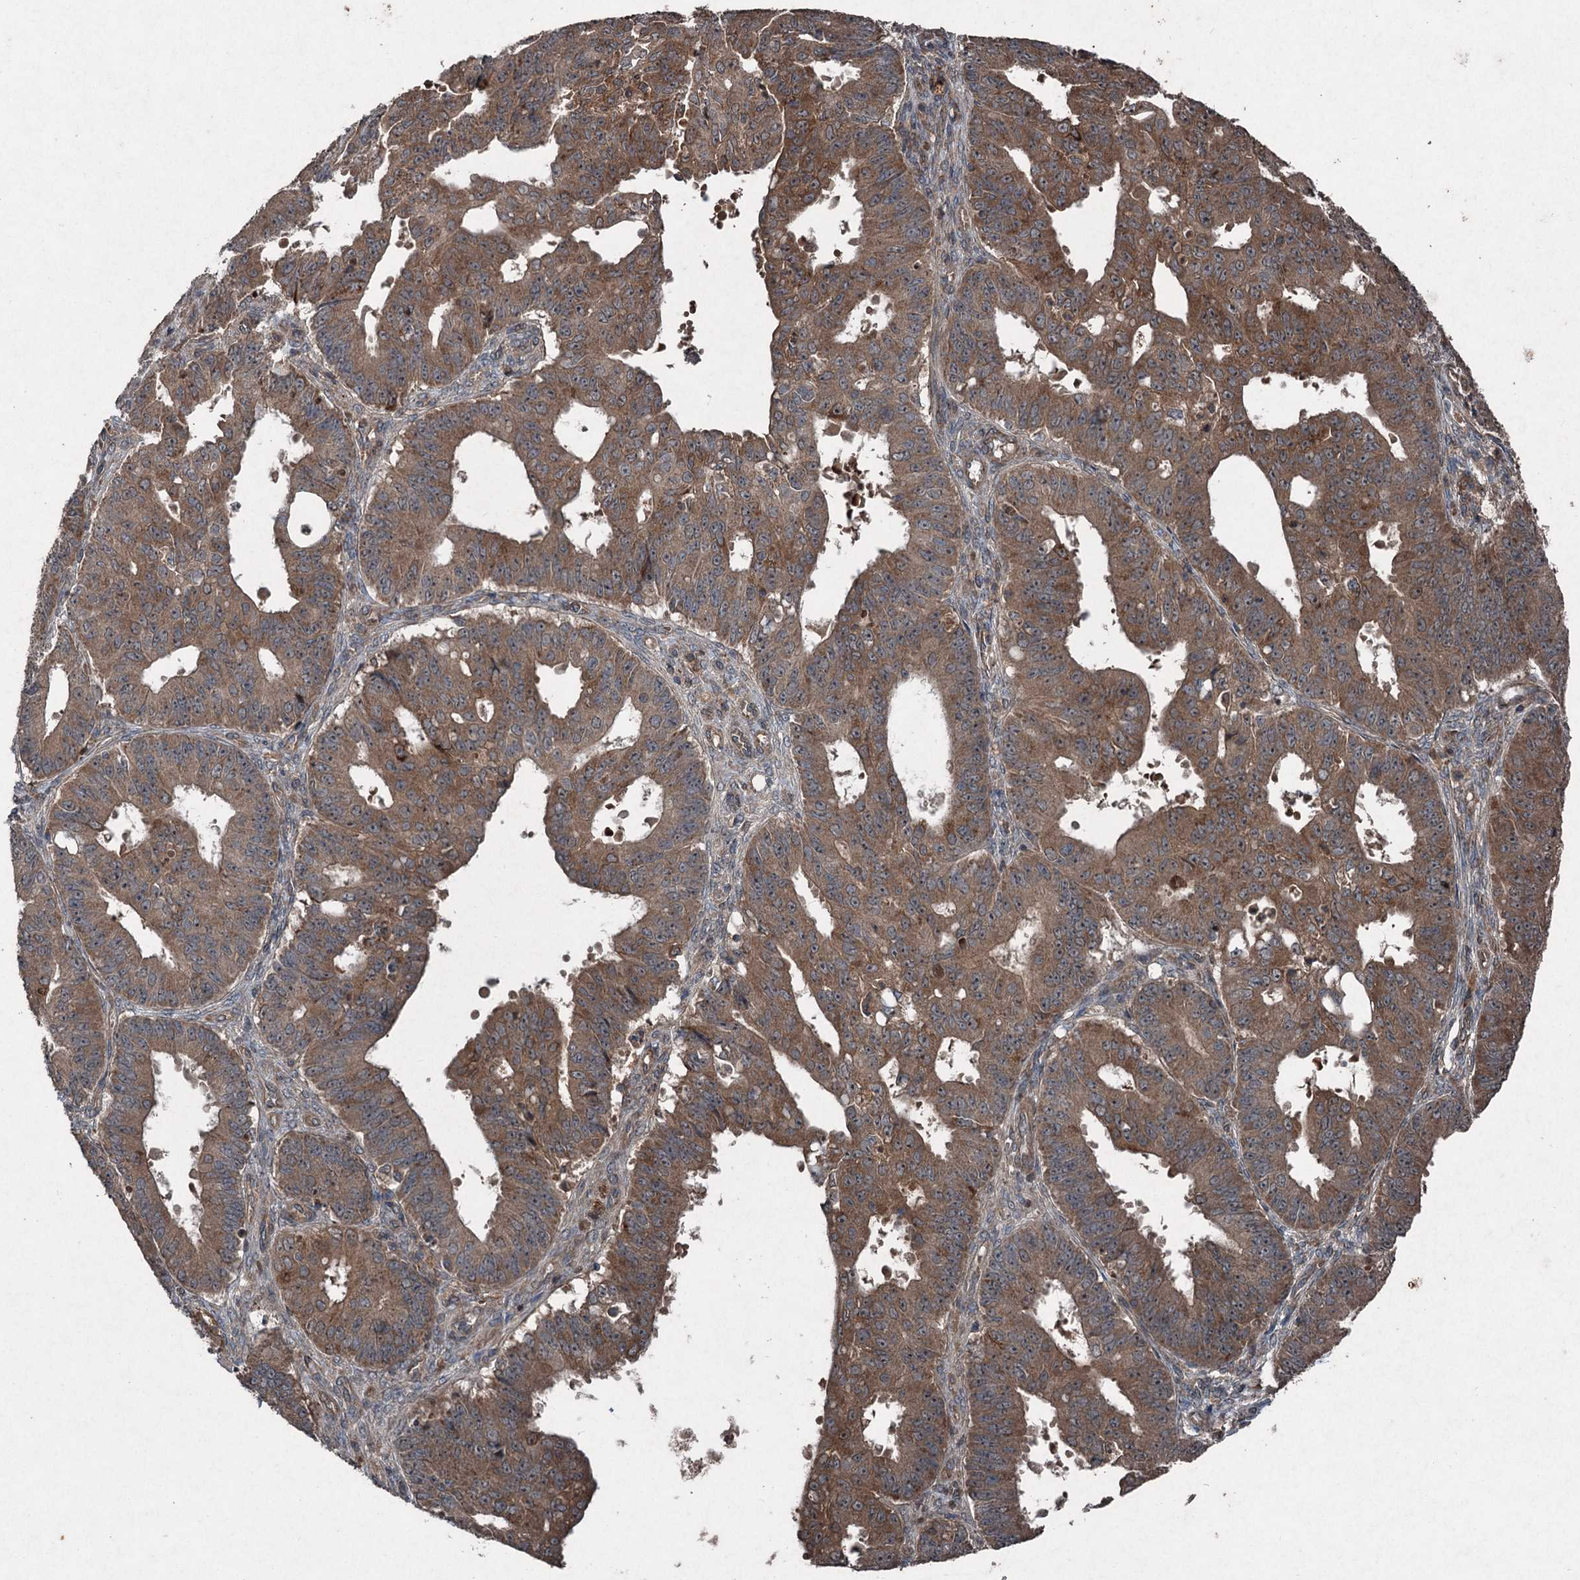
{"staining": {"intensity": "moderate", "quantity": ">75%", "location": "cytoplasmic/membranous"}, "tissue": "ovarian cancer", "cell_type": "Tumor cells", "image_type": "cancer", "snomed": [{"axis": "morphology", "description": "Carcinoma, endometroid"}, {"axis": "topography", "description": "Appendix"}, {"axis": "topography", "description": "Ovary"}], "caption": "A histopathology image of human ovarian cancer (endometroid carcinoma) stained for a protein demonstrates moderate cytoplasmic/membranous brown staining in tumor cells.", "gene": "ALAS1", "patient": {"sex": "female", "age": 42}}